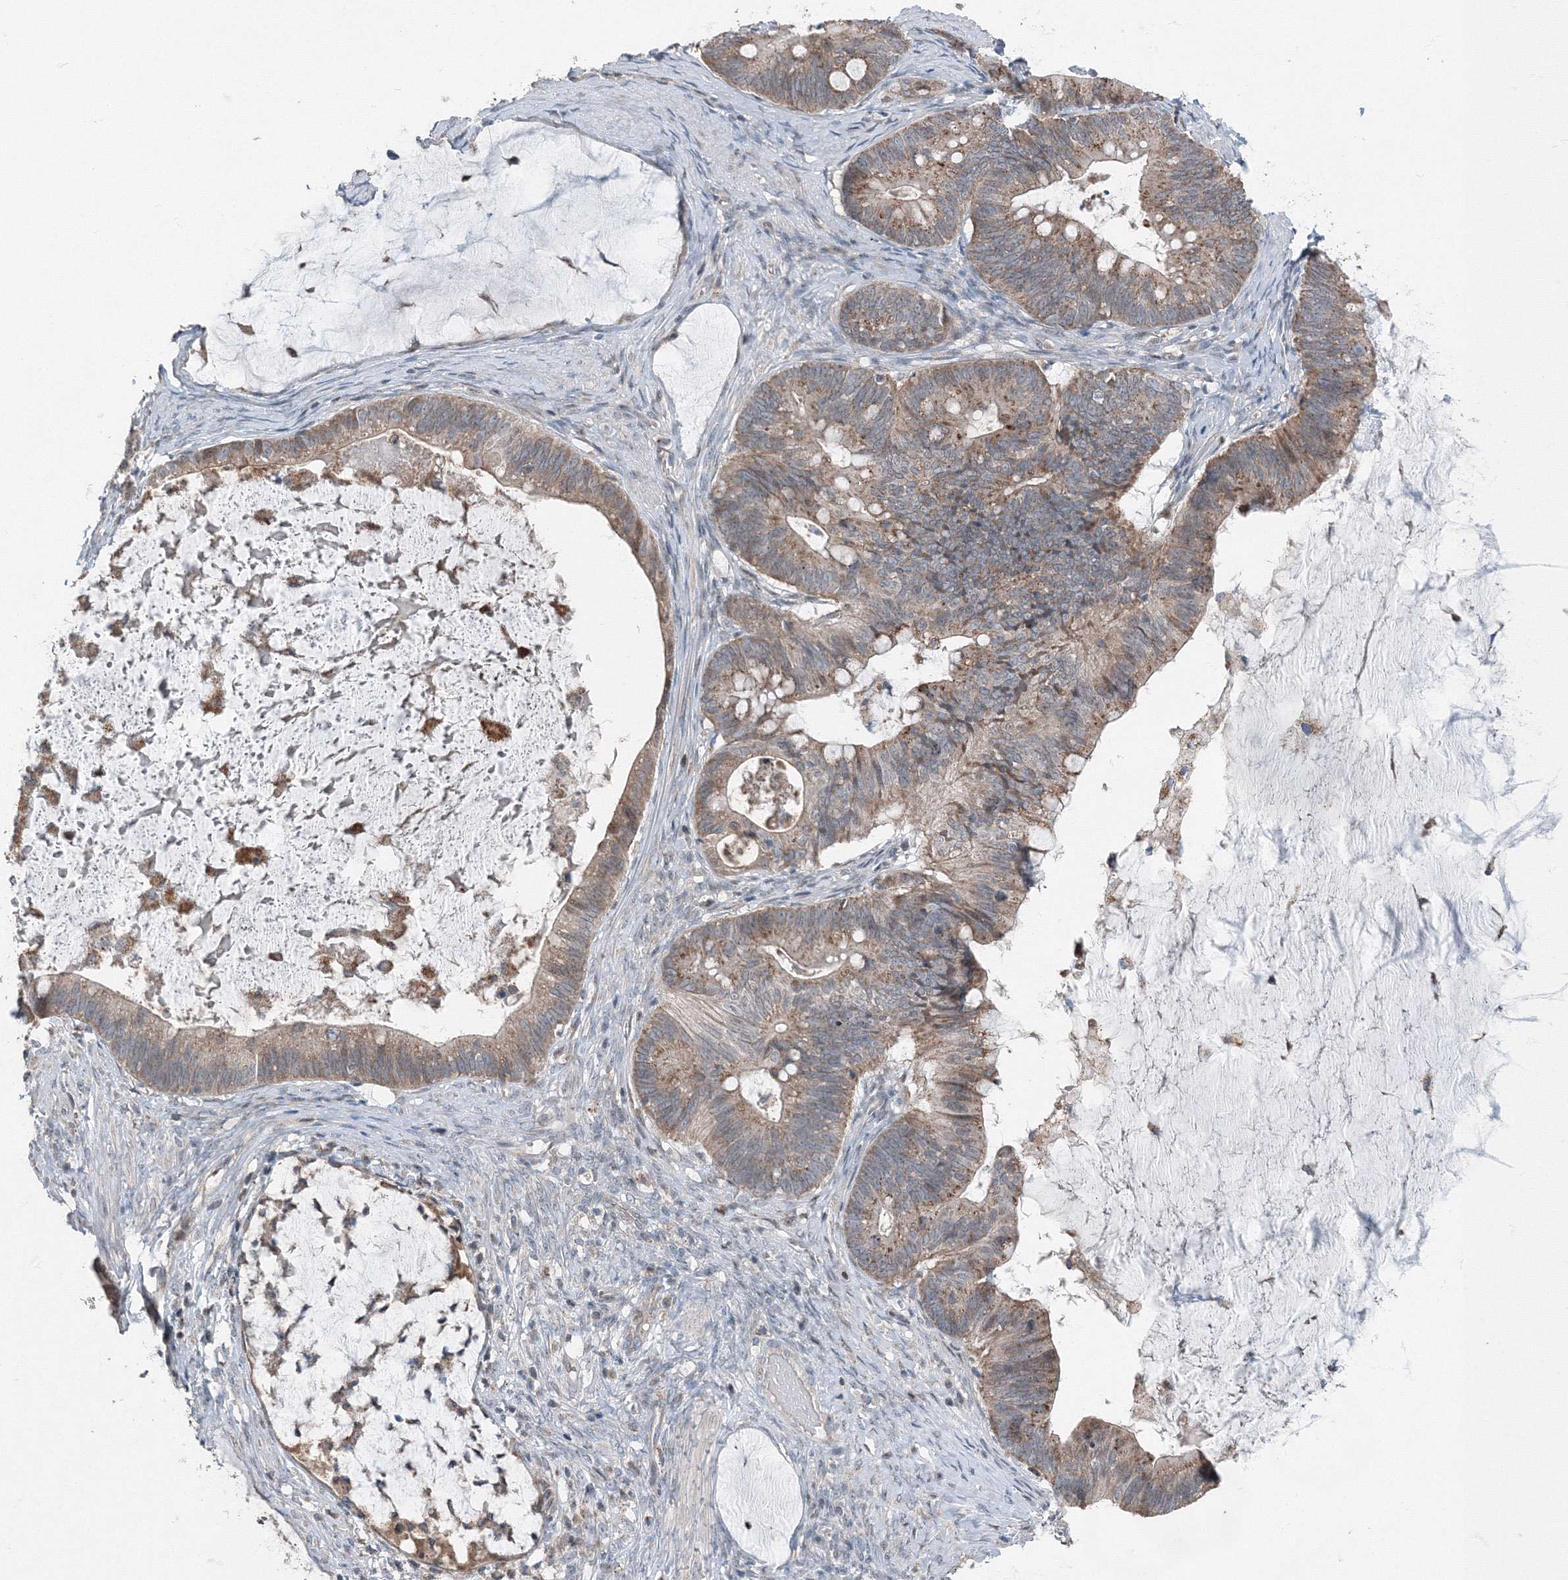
{"staining": {"intensity": "weak", "quantity": ">75%", "location": "cytoplasmic/membranous"}, "tissue": "ovarian cancer", "cell_type": "Tumor cells", "image_type": "cancer", "snomed": [{"axis": "morphology", "description": "Cystadenocarcinoma, mucinous, NOS"}, {"axis": "topography", "description": "Ovary"}], "caption": "Ovarian mucinous cystadenocarcinoma stained with a brown dye reveals weak cytoplasmic/membranous positive expression in approximately >75% of tumor cells.", "gene": "AASDH", "patient": {"sex": "female", "age": 61}}